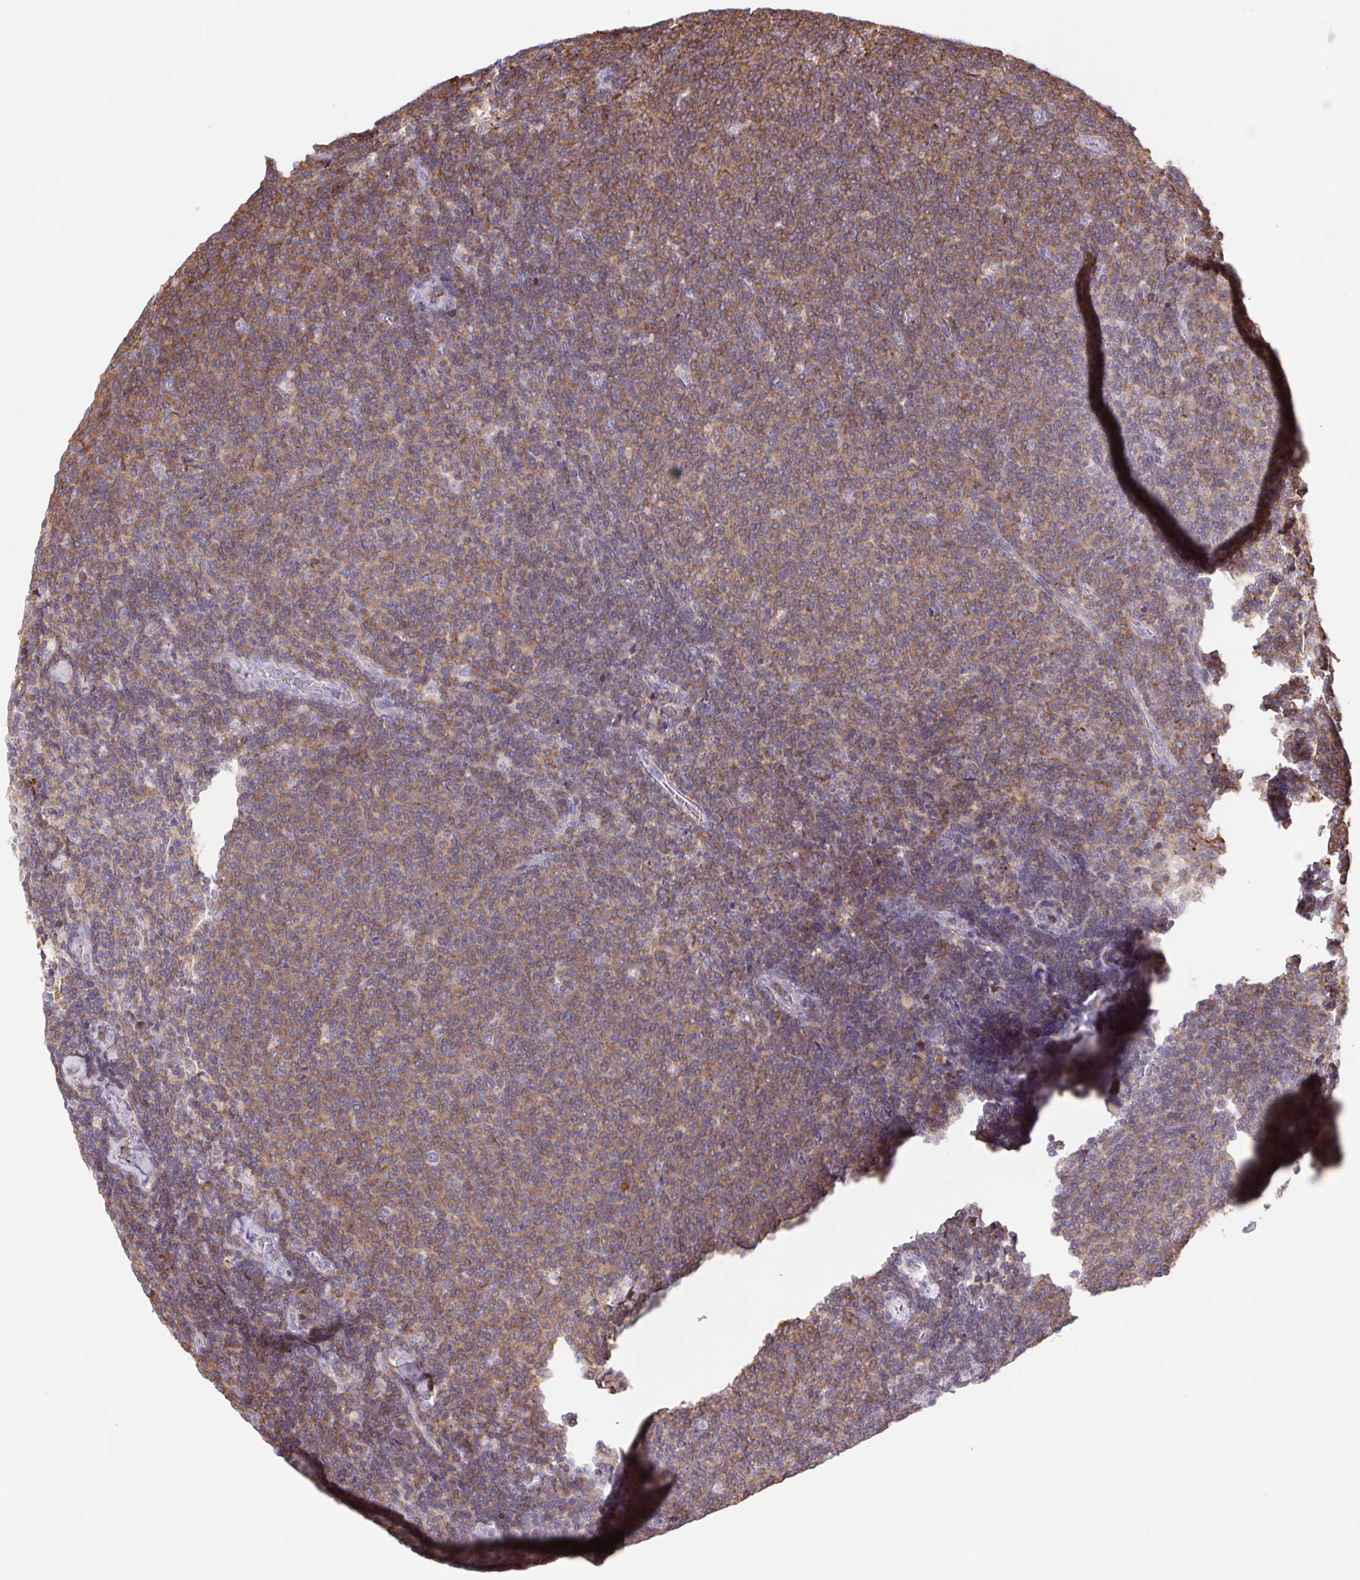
{"staining": {"intensity": "moderate", "quantity": ">75%", "location": "cytoplasmic/membranous"}, "tissue": "lymphoma", "cell_type": "Tumor cells", "image_type": "cancer", "snomed": [{"axis": "morphology", "description": "Malignant lymphoma, non-Hodgkin's type, Low grade"}, {"axis": "topography", "description": "Lymph node"}], "caption": "A high-resolution micrograph shows IHC staining of malignant lymphoma, non-Hodgkin's type (low-grade), which exhibits moderate cytoplasmic/membranous positivity in about >75% of tumor cells.", "gene": "TPRG1", "patient": {"sex": "male", "age": 52}}